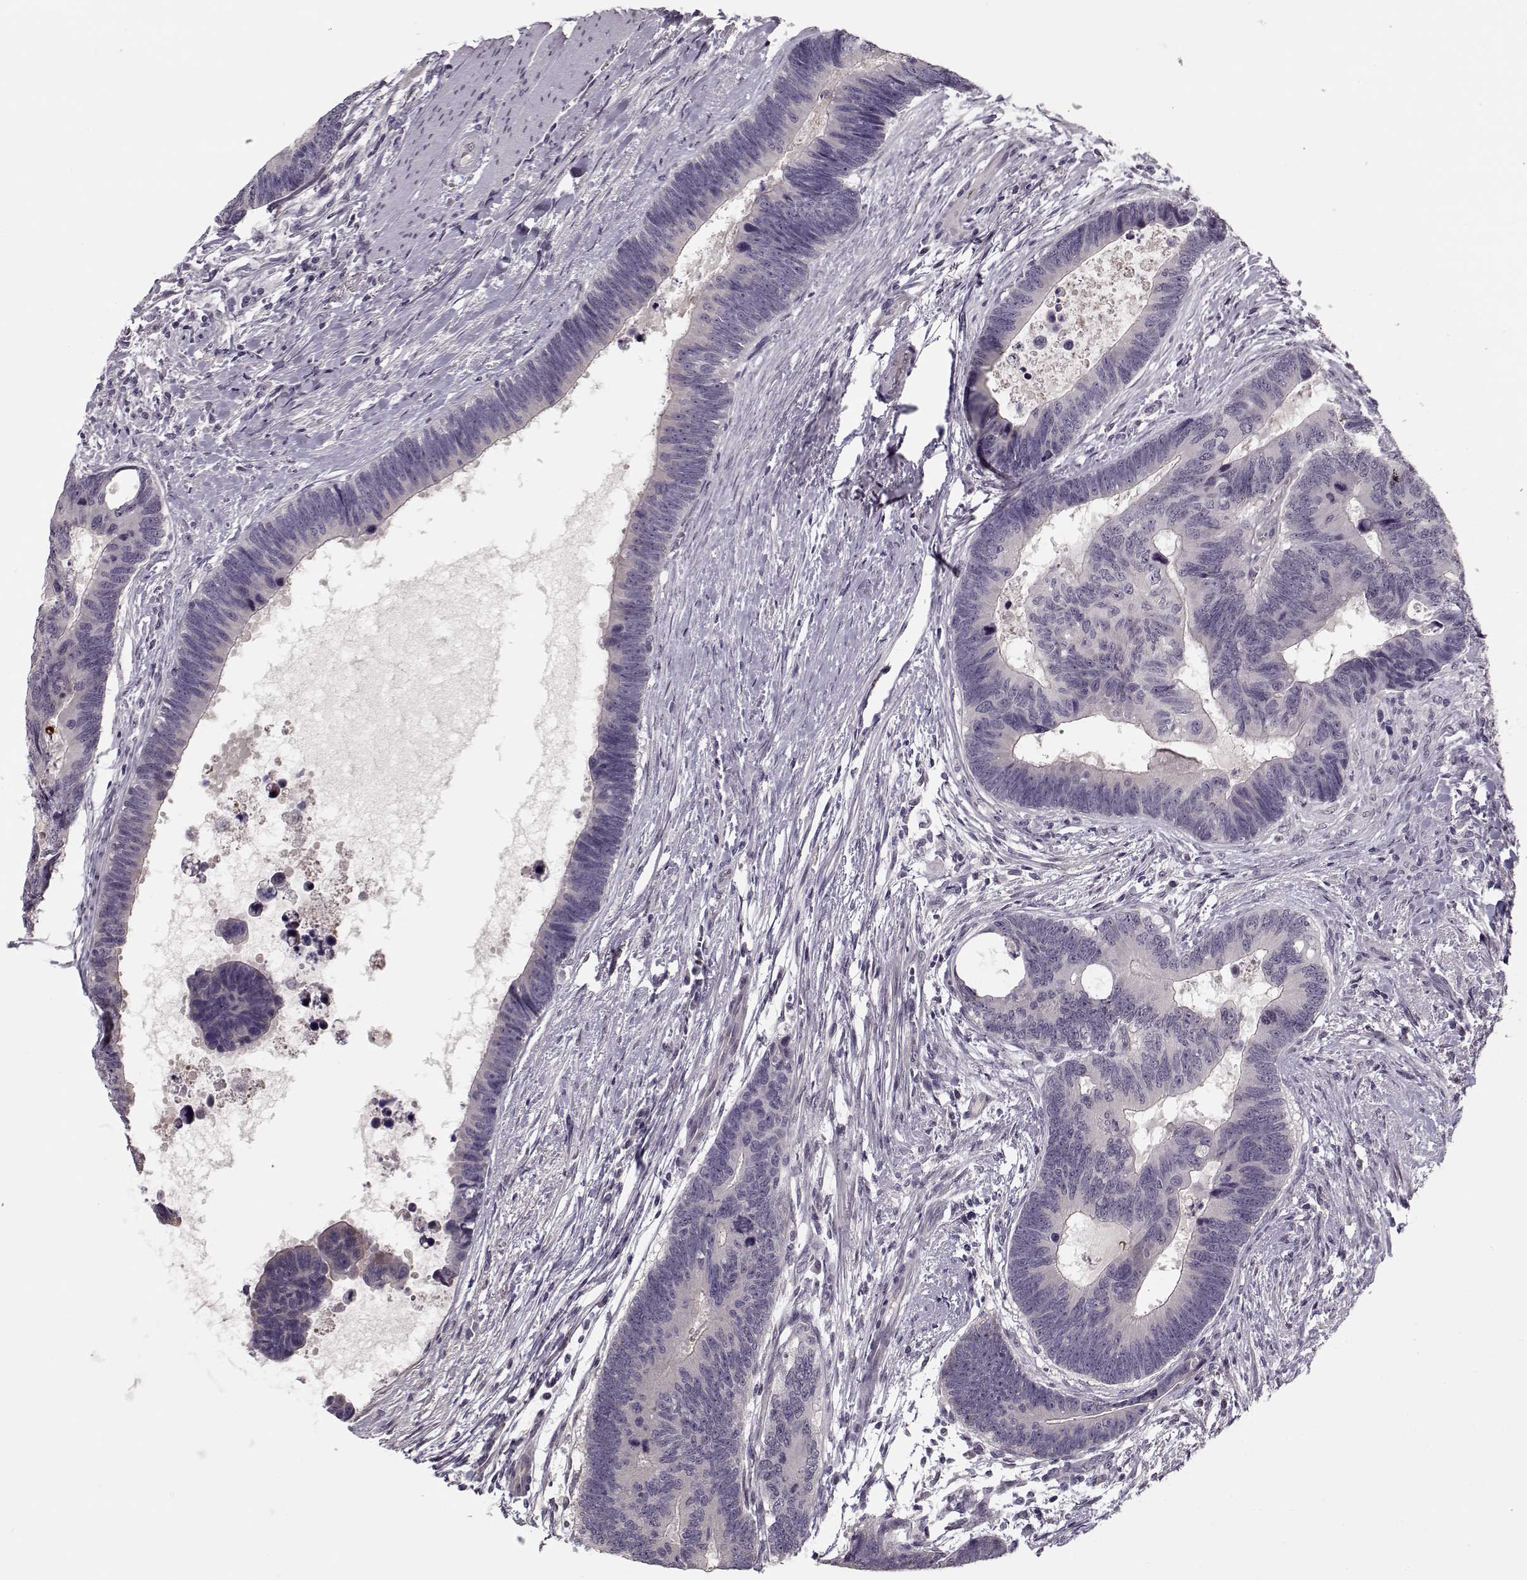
{"staining": {"intensity": "negative", "quantity": "none", "location": "none"}, "tissue": "colorectal cancer", "cell_type": "Tumor cells", "image_type": "cancer", "snomed": [{"axis": "morphology", "description": "Adenocarcinoma, NOS"}, {"axis": "topography", "description": "Colon"}], "caption": "The micrograph demonstrates no significant staining in tumor cells of adenocarcinoma (colorectal).", "gene": "DNAI3", "patient": {"sex": "female", "age": 77}}